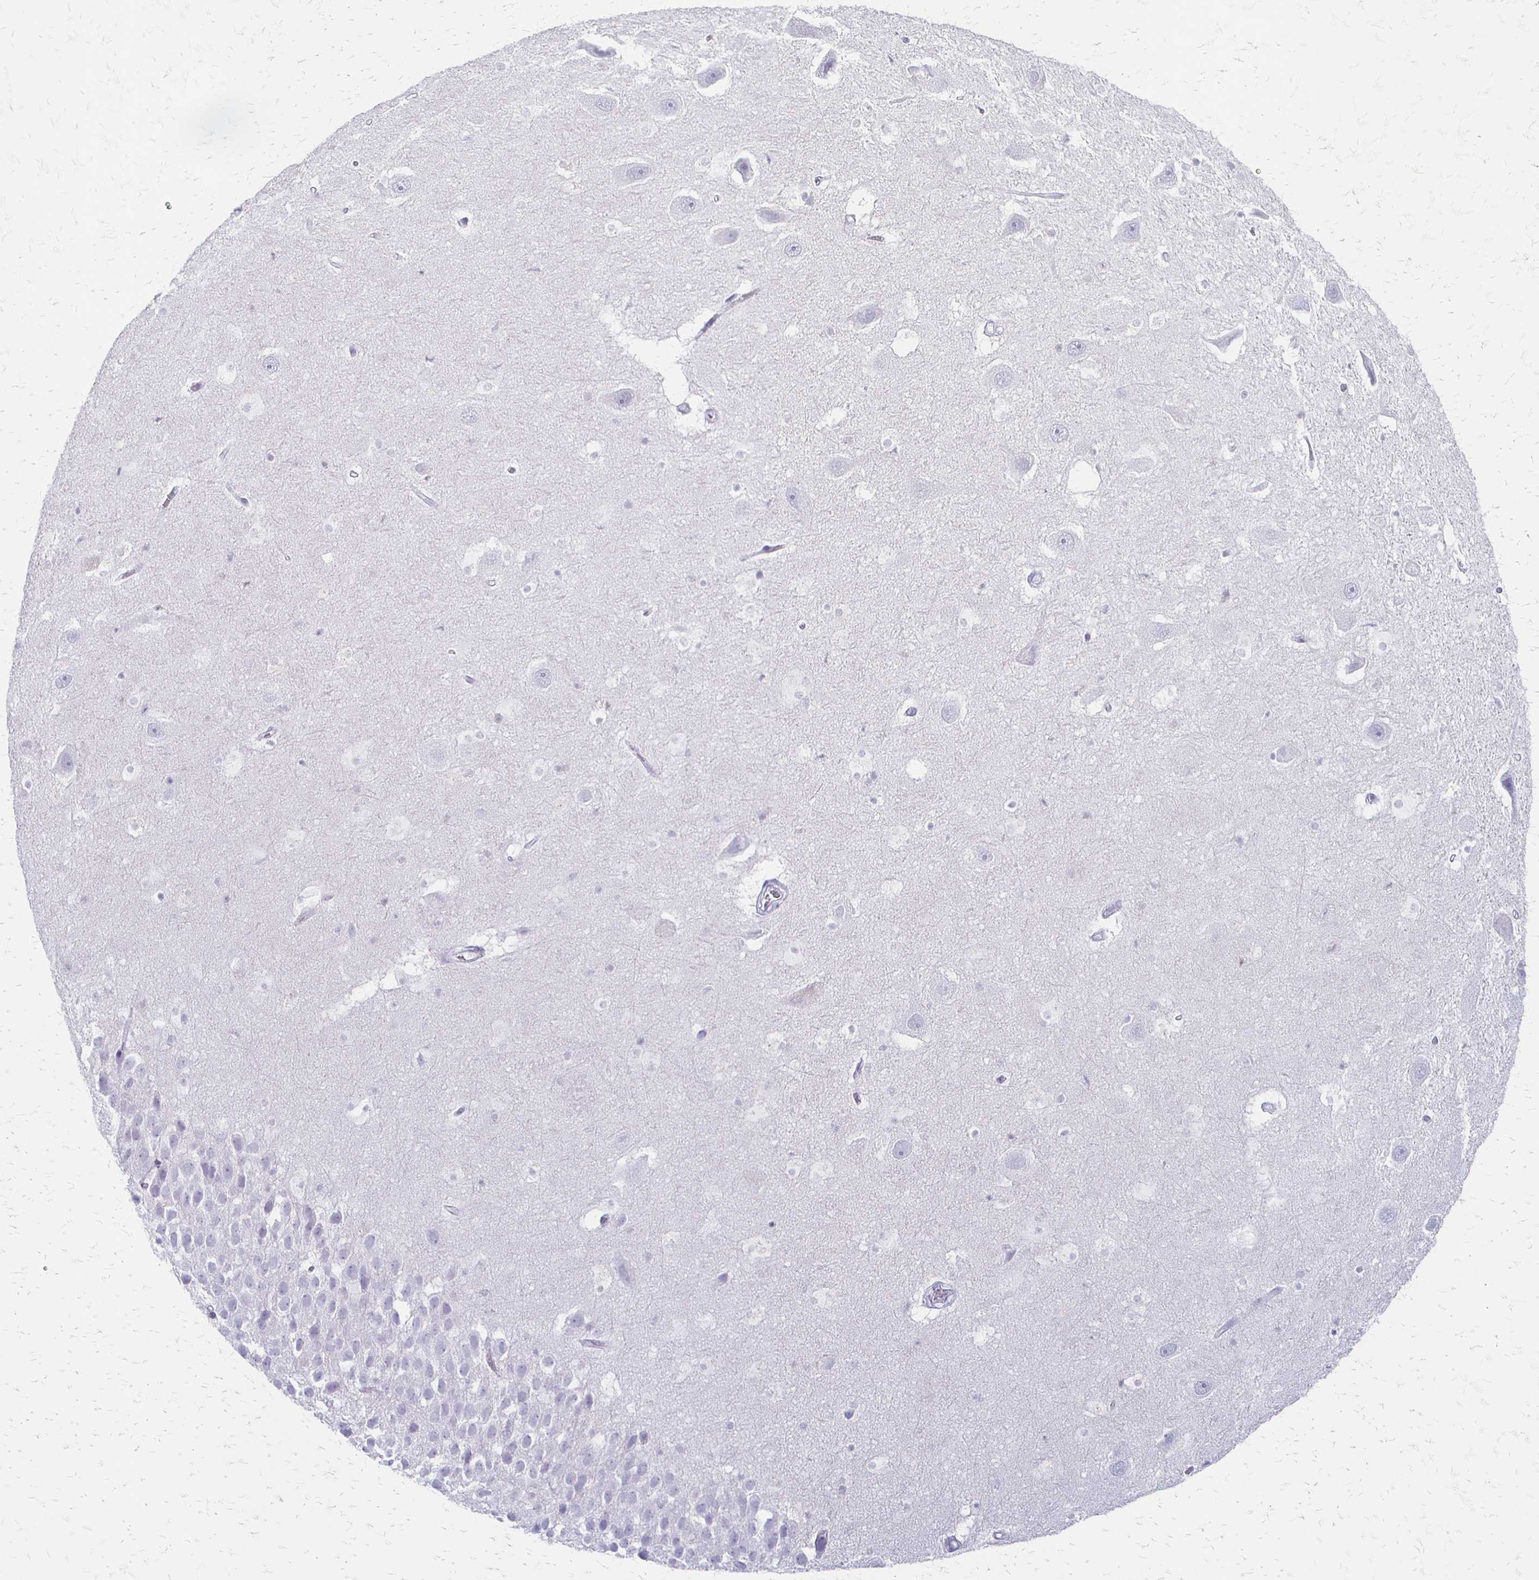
{"staining": {"intensity": "negative", "quantity": "none", "location": "none"}, "tissue": "hippocampus", "cell_type": "Glial cells", "image_type": "normal", "snomed": [{"axis": "morphology", "description": "Normal tissue, NOS"}, {"axis": "topography", "description": "Hippocampus"}], "caption": "Immunohistochemistry (IHC) of benign hippocampus demonstrates no staining in glial cells. Brightfield microscopy of immunohistochemistry stained with DAB (brown) and hematoxylin (blue), captured at high magnification.", "gene": "ACP5", "patient": {"sex": "male", "age": 26}}